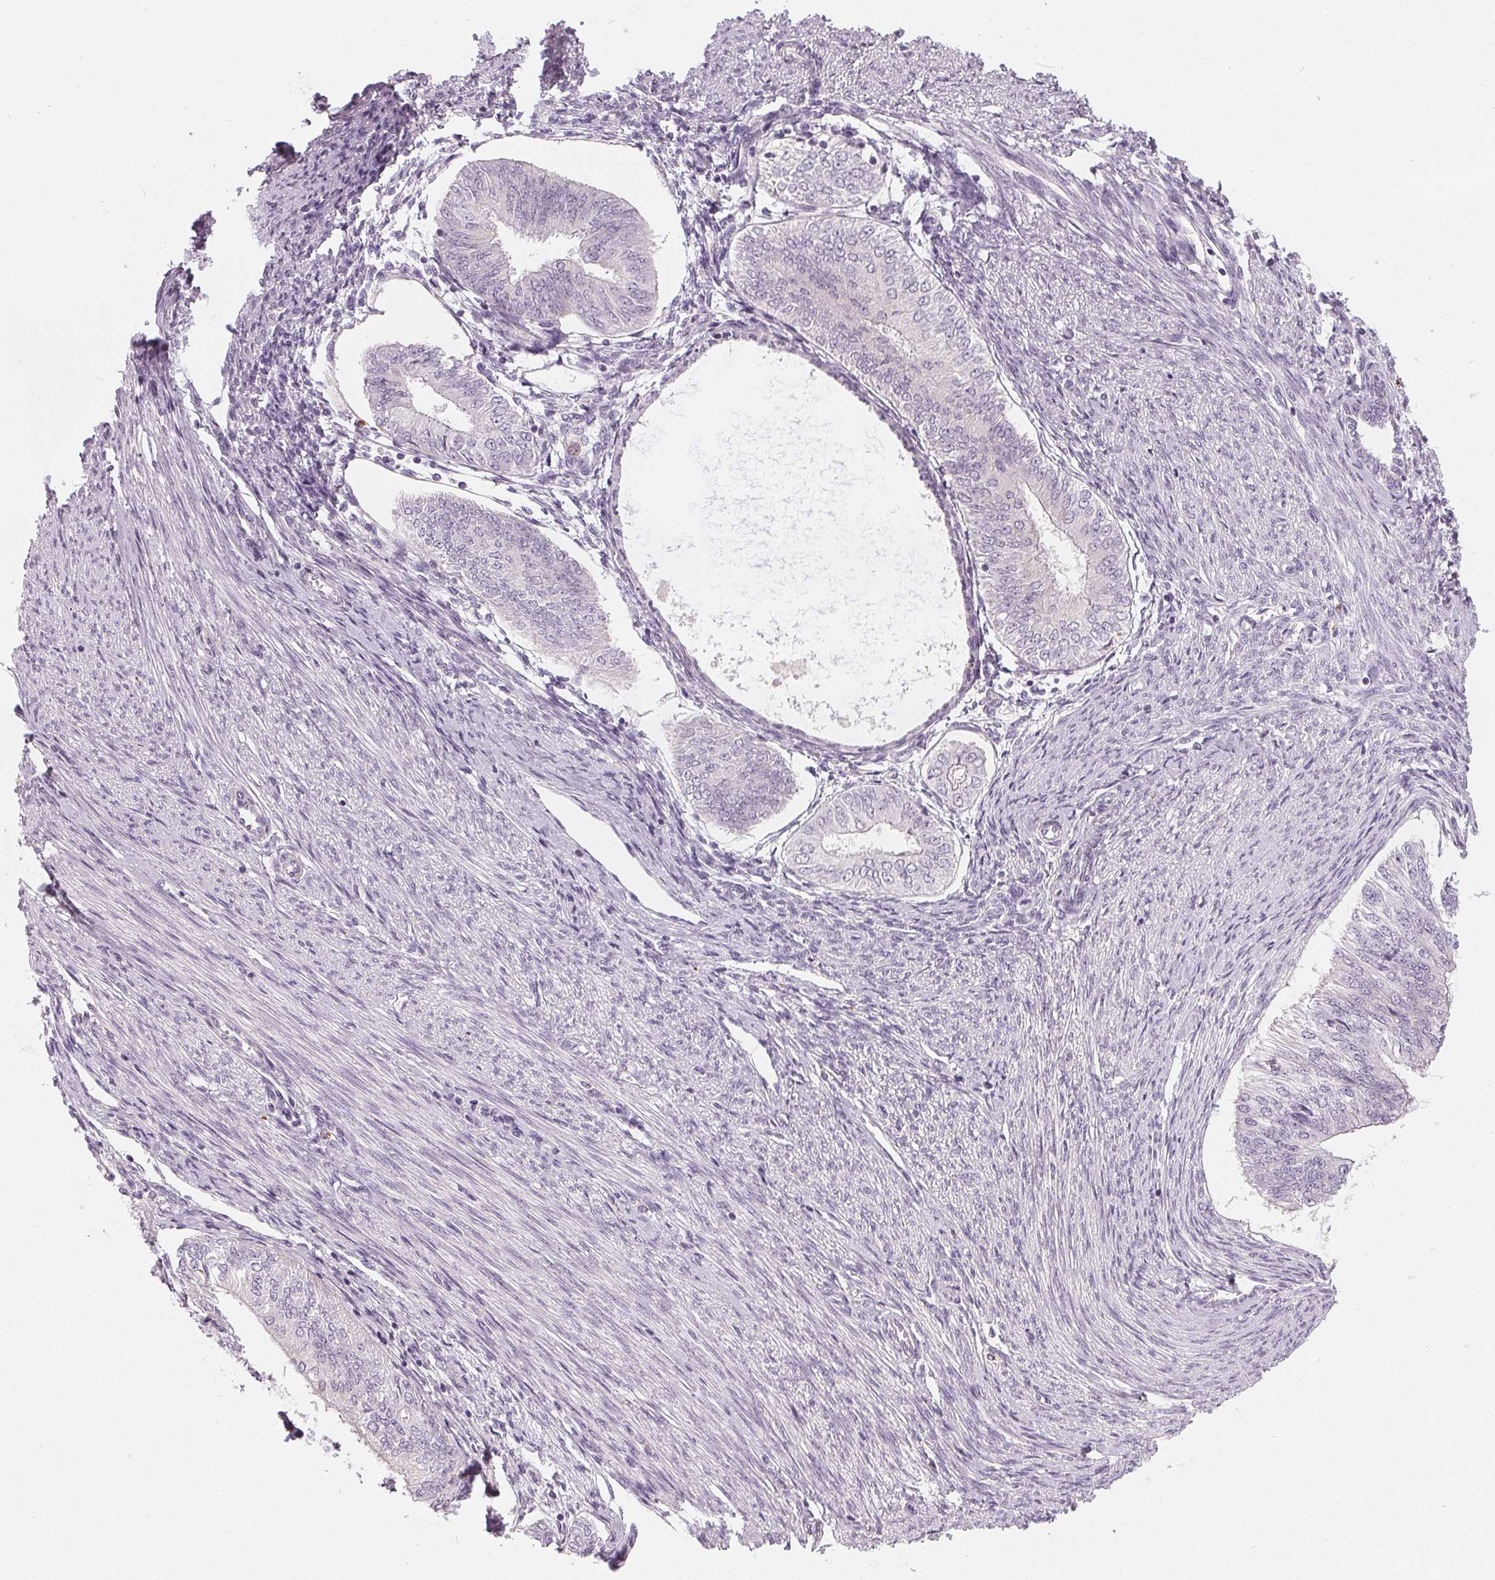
{"staining": {"intensity": "negative", "quantity": "none", "location": "none"}, "tissue": "endometrial cancer", "cell_type": "Tumor cells", "image_type": "cancer", "snomed": [{"axis": "morphology", "description": "Adenocarcinoma, NOS"}, {"axis": "topography", "description": "Endometrium"}], "caption": "Endometrial cancer was stained to show a protein in brown. There is no significant positivity in tumor cells. The staining is performed using DAB brown chromogen with nuclei counter-stained in using hematoxylin.", "gene": "HOPX", "patient": {"sex": "female", "age": 58}}